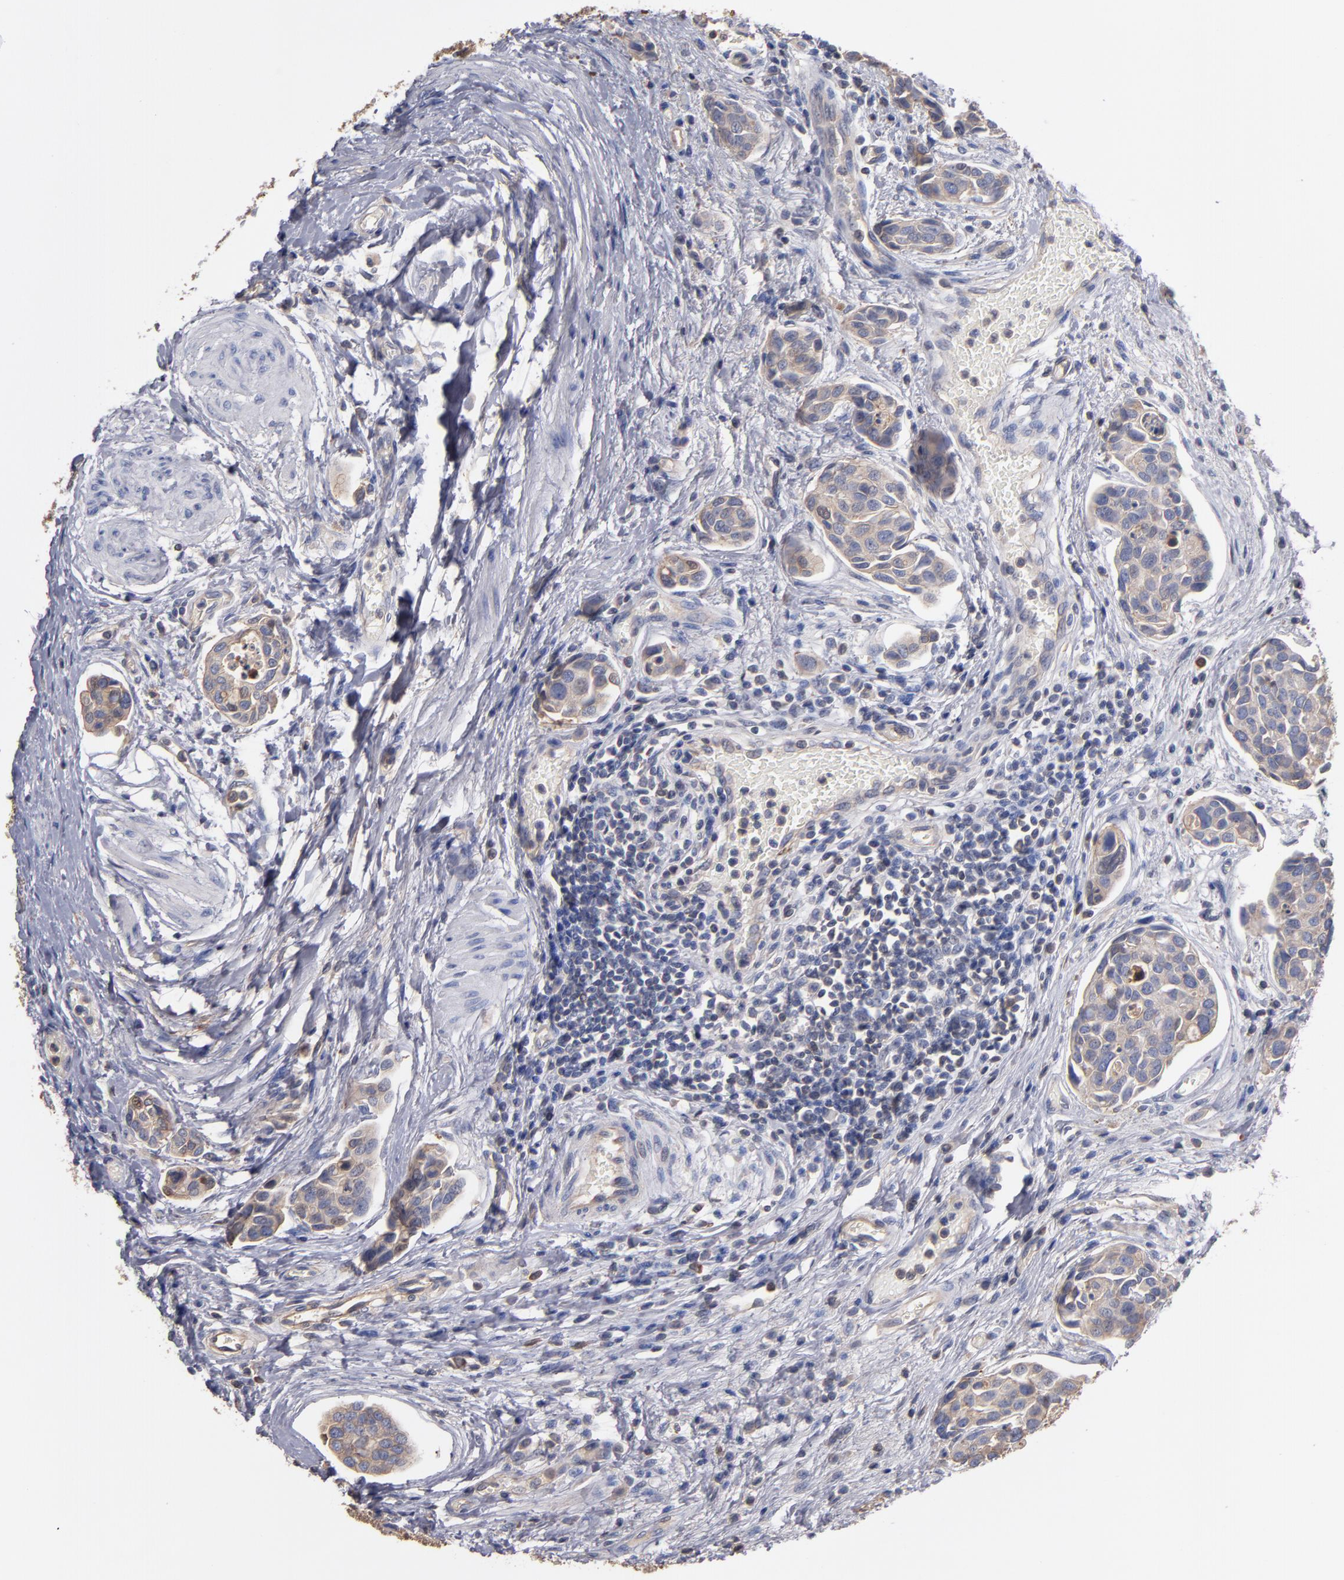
{"staining": {"intensity": "weak", "quantity": ">75%", "location": "cytoplasmic/membranous"}, "tissue": "urothelial cancer", "cell_type": "Tumor cells", "image_type": "cancer", "snomed": [{"axis": "morphology", "description": "Urothelial carcinoma, High grade"}, {"axis": "topography", "description": "Urinary bladder"}], "caption": "An IHC image of tumor tissue is shown. Protein staining in brown shows weak cytoplasmic/membranous positivity in urothelial carcinoma (high-grade) within tumor cells.", "gene": "ESYT2", "patient": {"sex": "male", "age": 78}}